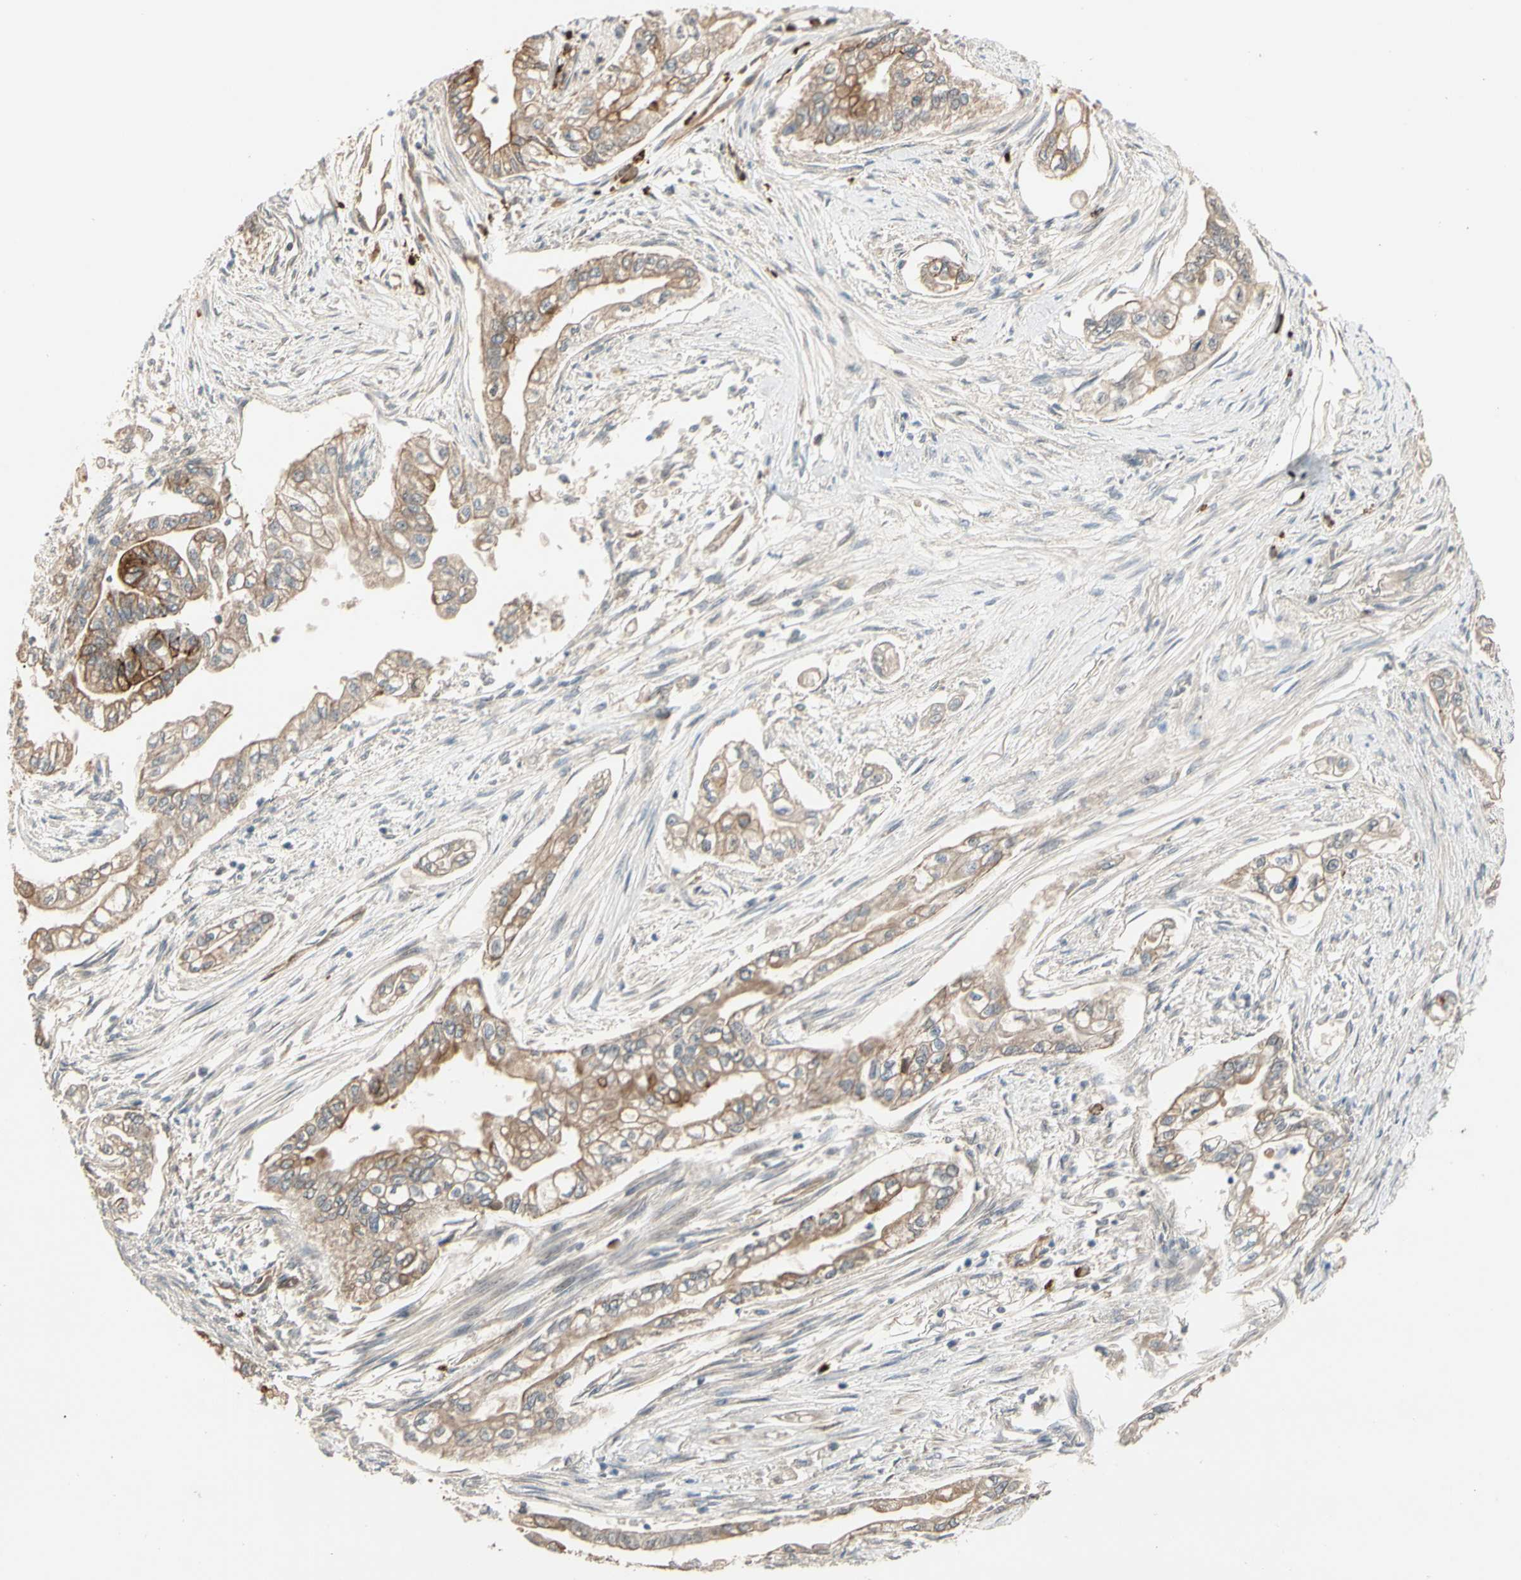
{"staining": {"intensity": "moderate", "quantity": ">75%", "location": "cytoplasmic/membranous"}, "tissue": "pancreatic cancer", "cell_type": "Tumor cells", "image_type": "cancer", "snomed": [{"axis": "morphology", "description": "Normal tissue, NOS"}, {"axis": "topography", "description": "Pancreas"}], "caption": "IHC (DAB (3,3'-diaminobenzidine)) staining of human pancreatic cancer reveals moderate cytoplasmic/membranous protein expression in approximately >75% of tumor cells.", "gene": "ATG4C", "patient": {"sex": "male", "age": 42}}